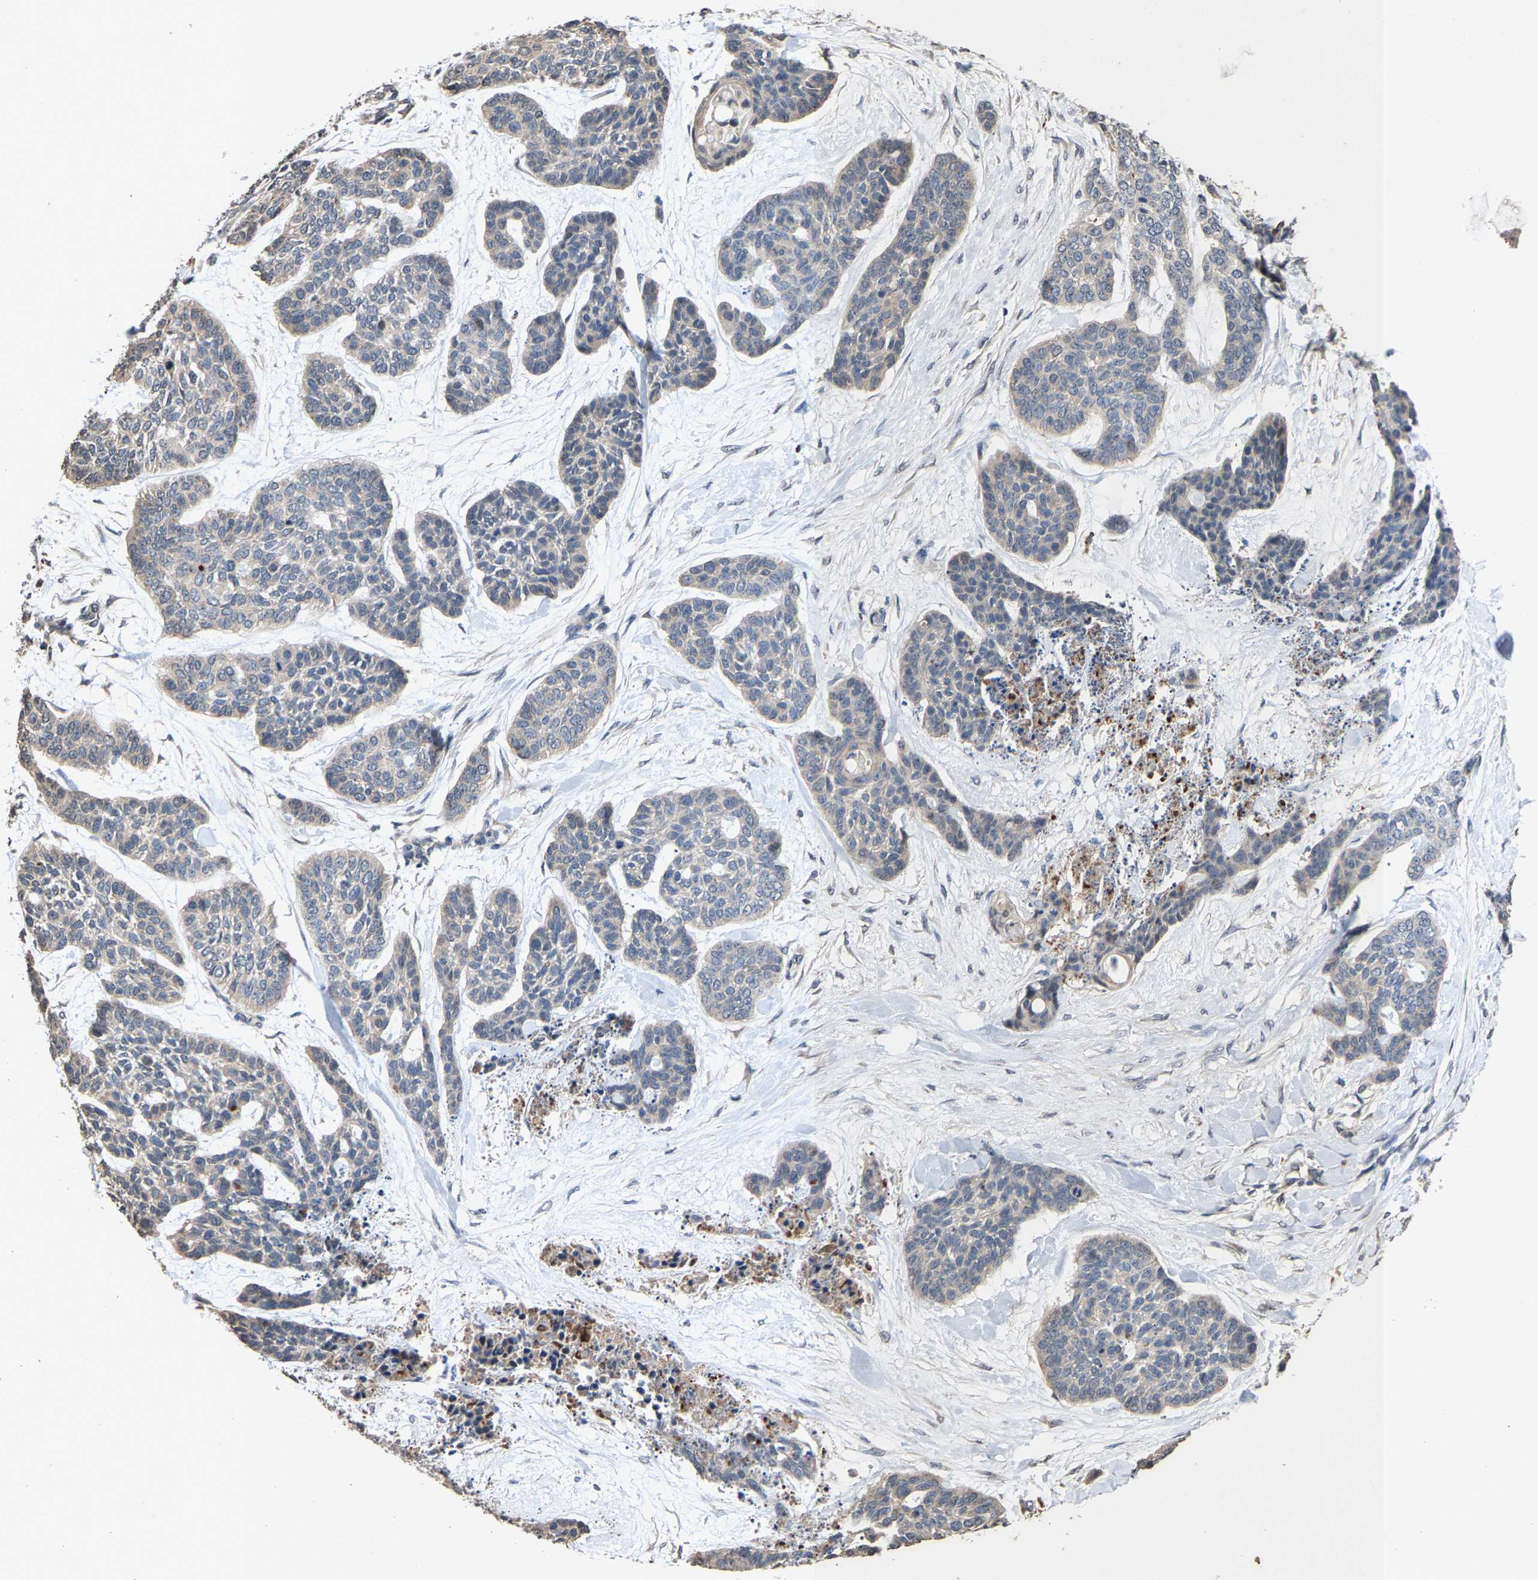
{"staining": {"intensity": "negative", "quantity": "none", "location": "none"}, "tissue": "skin cancer", "cell_type": "Tumor cells", "image_type": "cancer", "snomed": [{"axis": "morphology", "description": "Basal cell carcinoma"}, {"axis": "topography", "description": "Skin"}], "caption": "IHC histopathology image of skin basal cell carcinoma stained for a protein (brown), which displays no staining in tumor cells.", "gene": "TDRKH", "patient": {"sex": "female", "age": 64}}